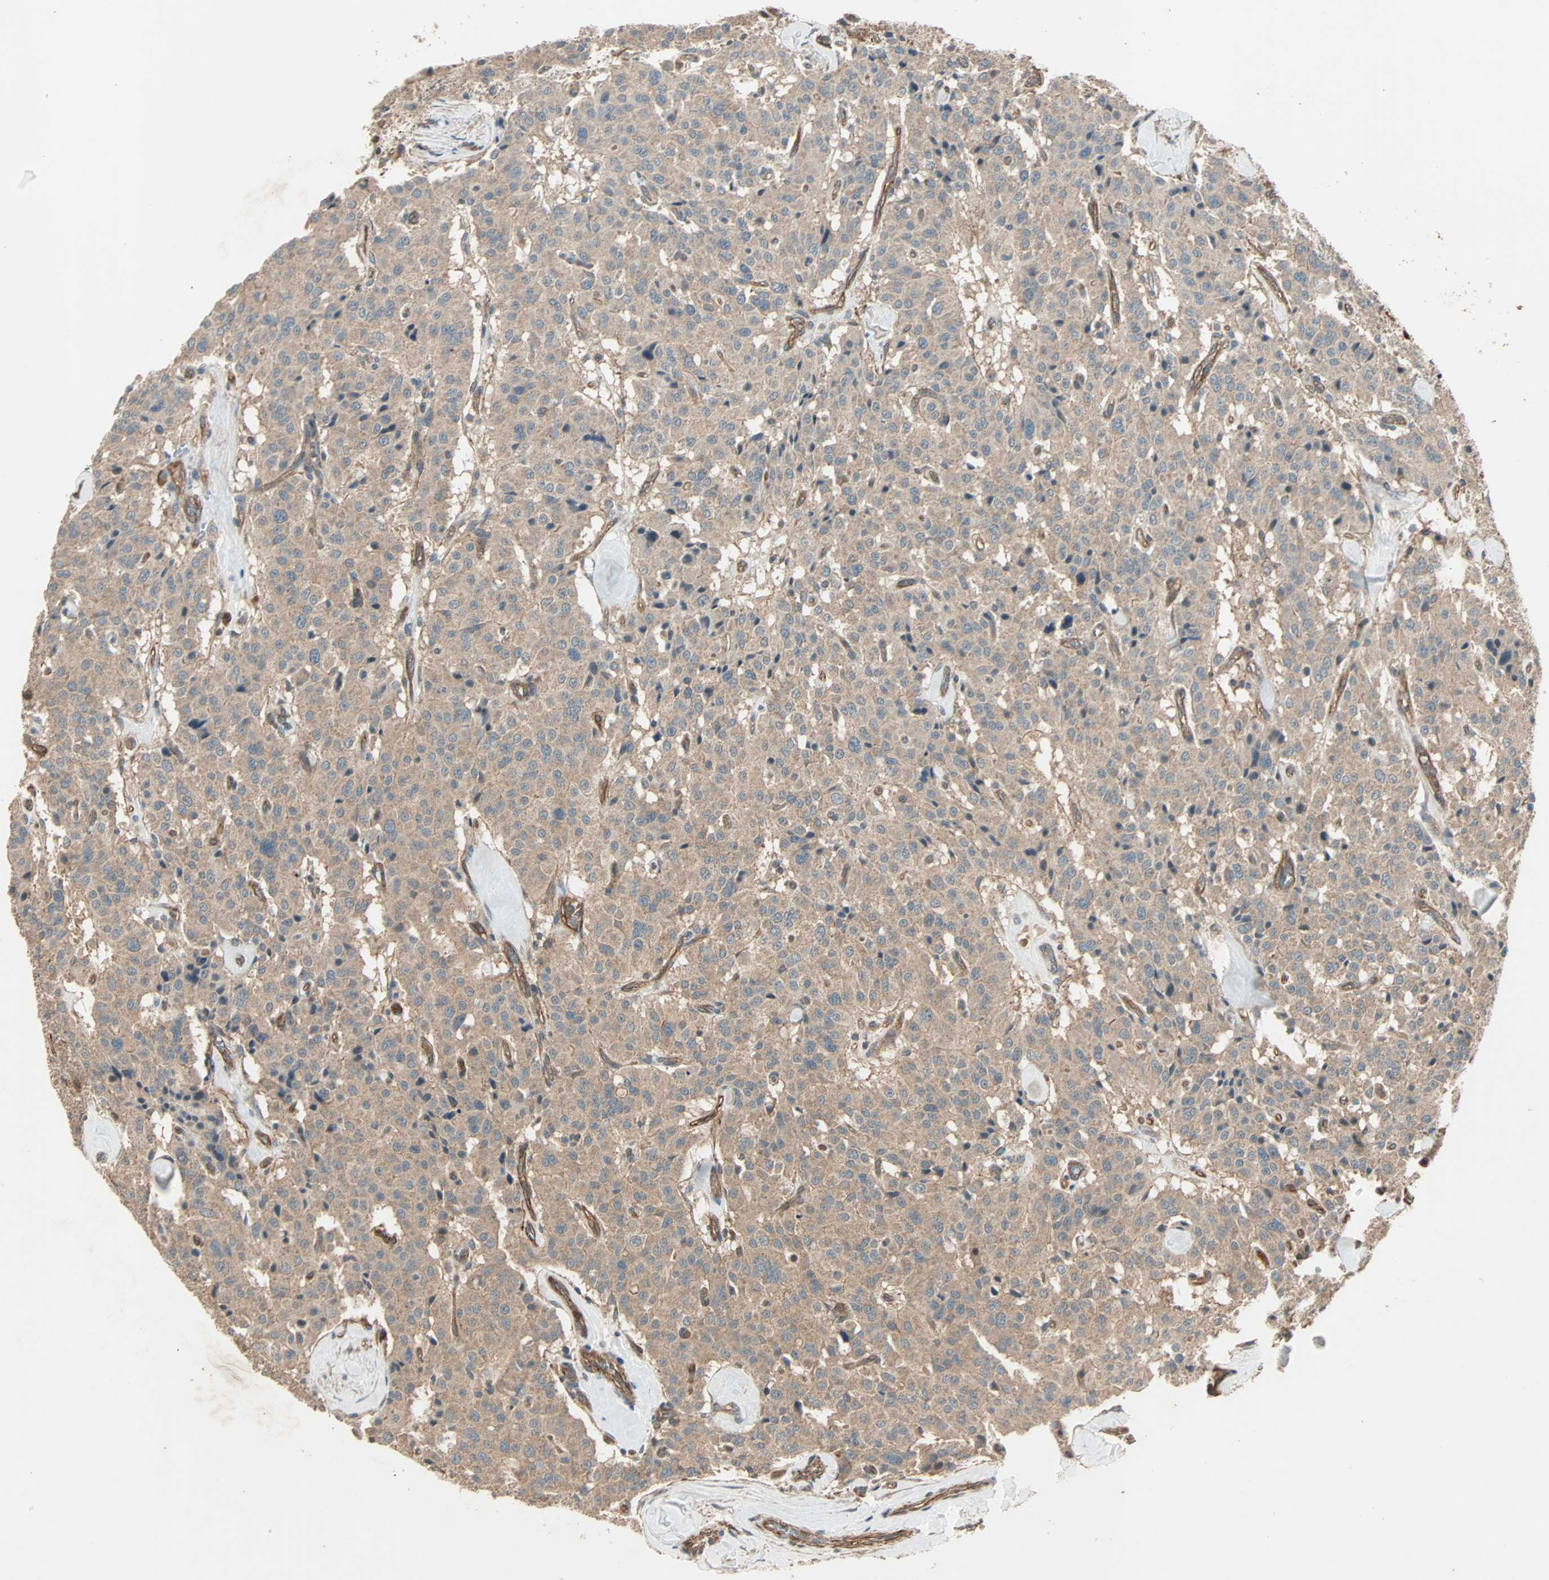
{"staining": {"intensity": "weak", "quantity": ">75%", "location": "cytoplasmic/membranous"}, "tissue": "carcinoid", "cell_type": "Tumor cells", "image_type": "cancer", "snomed": [{"axis": "morphology", "description": "Carcinoid, malignant, NOS"}, {"axis": "topography", "description": "Lung"}], "caption": "High-magnification brightfield microscopy of carcinoid stained with DAB (brown) and counterstained with hematoxylin (blue). tumor cells exhibit weak cytoplasmic/membranous staining is identified in about>75% of cells.", "gene": "GCK", "patient": {"sex": "male", "age": 30}}